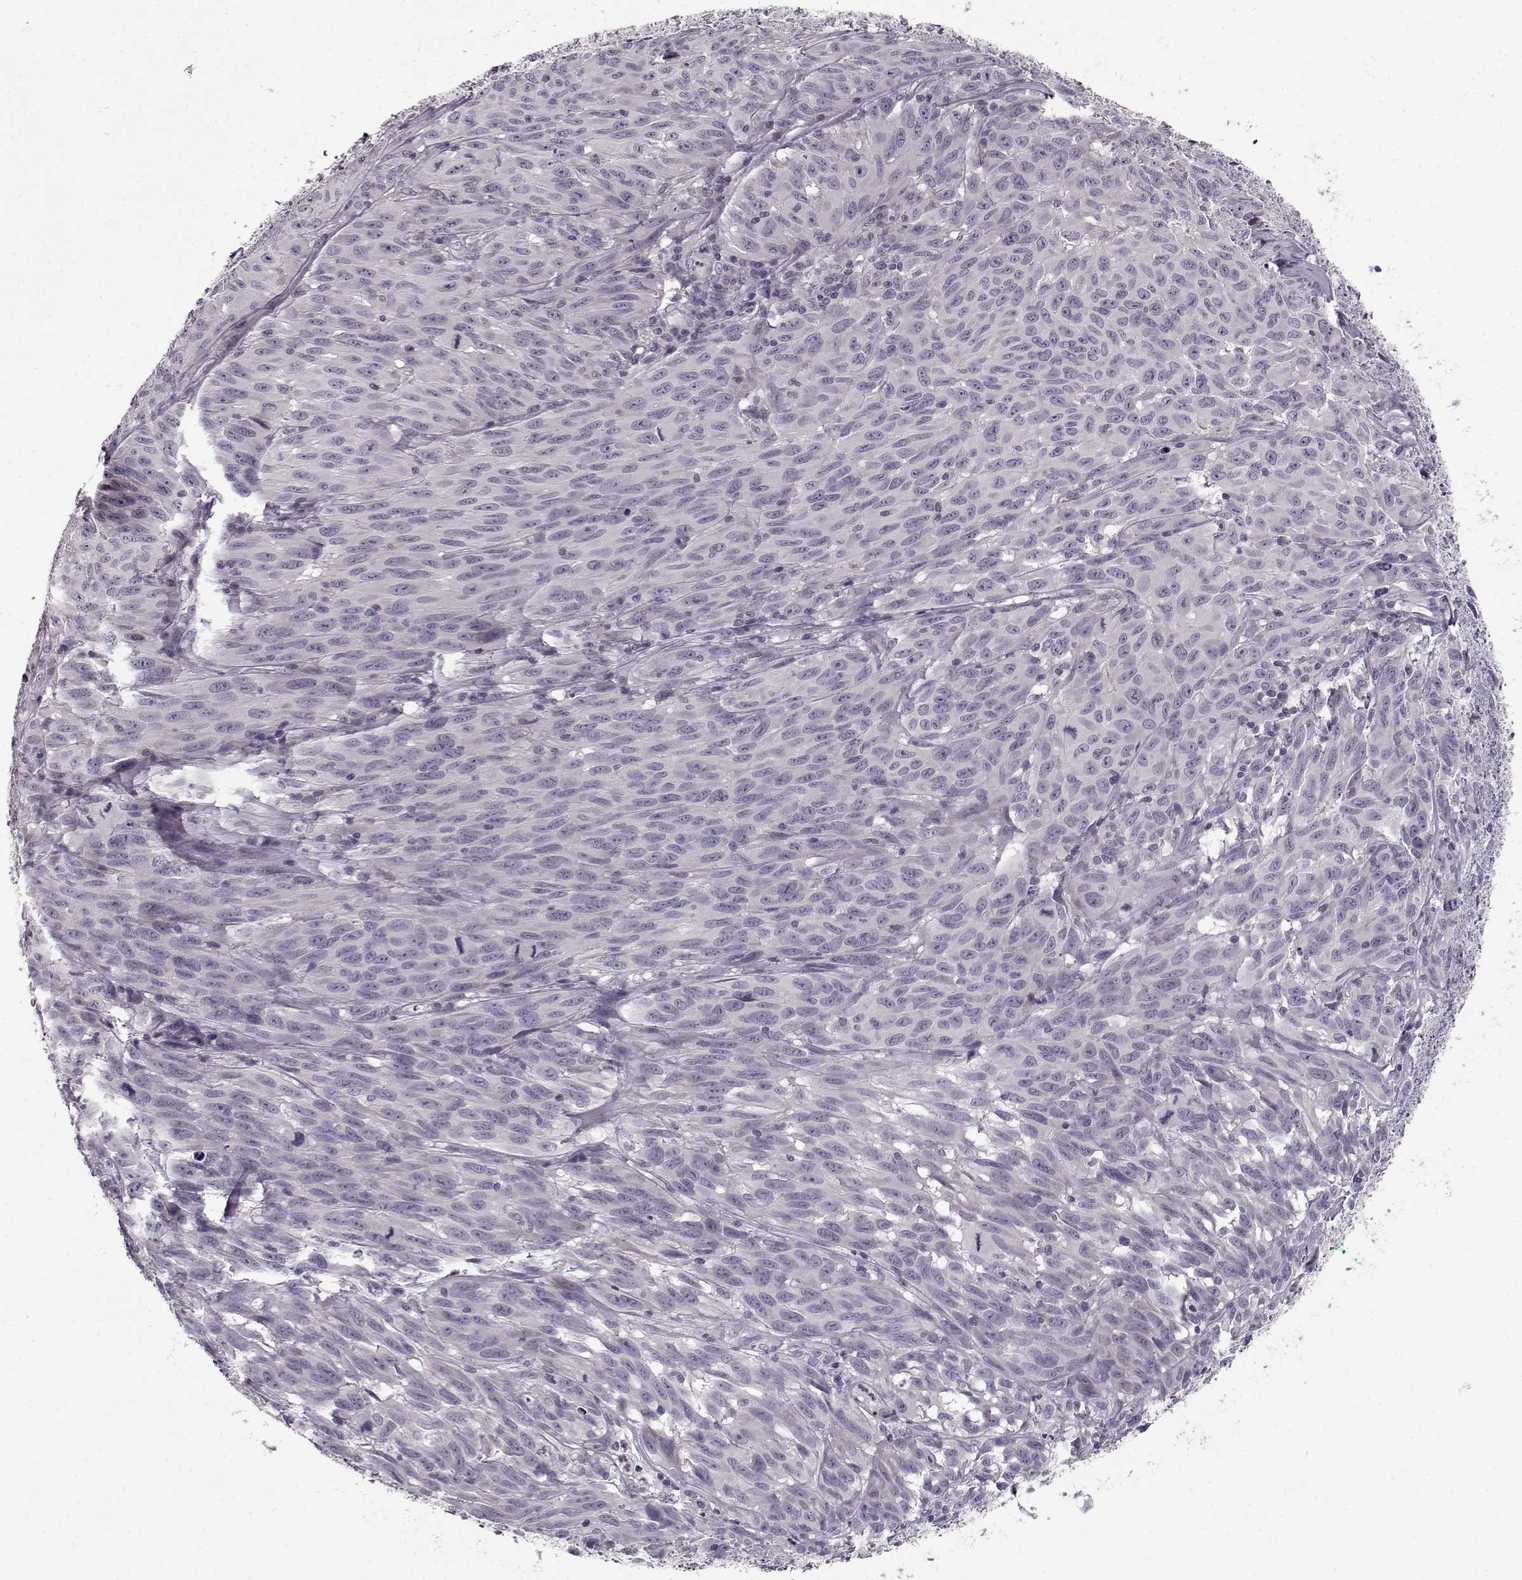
{"staining": {"intensity": "negative", "quantity": "none", "location": "none"}, "tissue": "melanoma", "cell_type": "Tumor cells", "image_type": "cancer", "snomed": [{"axis": "morphology", "description": "Malignant melanoma, NOS"}, {"axis": "topography", "description": "Vulva, labia, clitoris and Bartholin´s gland, NO"}], "caption": "The photomicrograph demonstrates no staining of tumor cells in melanoma.", "gene": "RP1L1", "patient": {"sex": "female", "age": 75}}